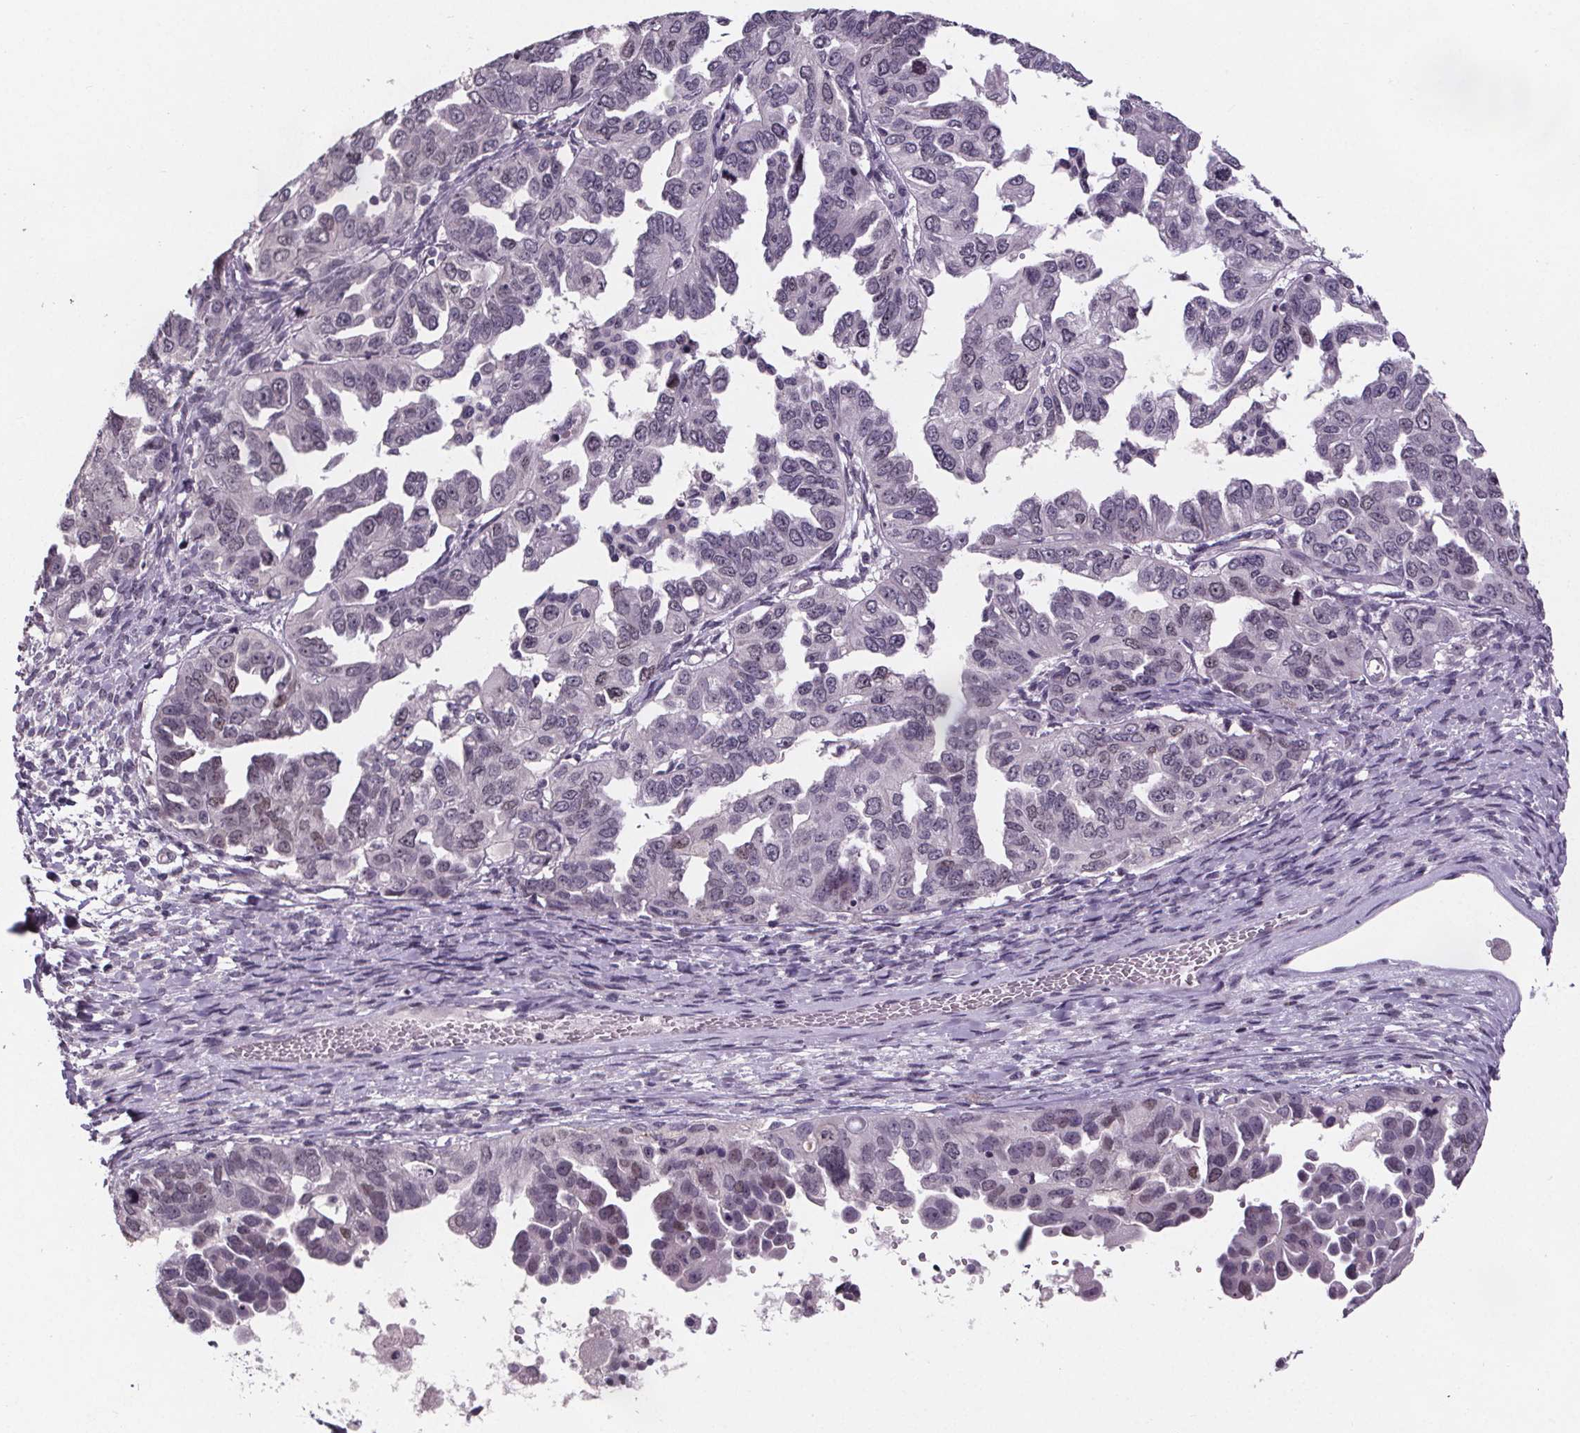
{"staining": {"intensity": "weak", "quantity": "<25%", "location": "nuclear"}, "tissue": "ovarian cancer", "cell_type": "Tumor cells", "image_type": "cancer", "snomed": [{"axis": "morphology", "description": "Cystadenocarcinoma, serous, NOS"}, {"axis": "topography", "description": "Ovary"}], "caption": "Tumor cells show no significant protein expression in ovarian cancer. (Stains: DAB (3,3'-diaminobenzidine) immunohistochemistry with hematoxylin counter stain, Microscopy: brightfield microscopy at high magnification).", "gene": "NKX6-1", "patient": {"sex": "female", "age": 53}}